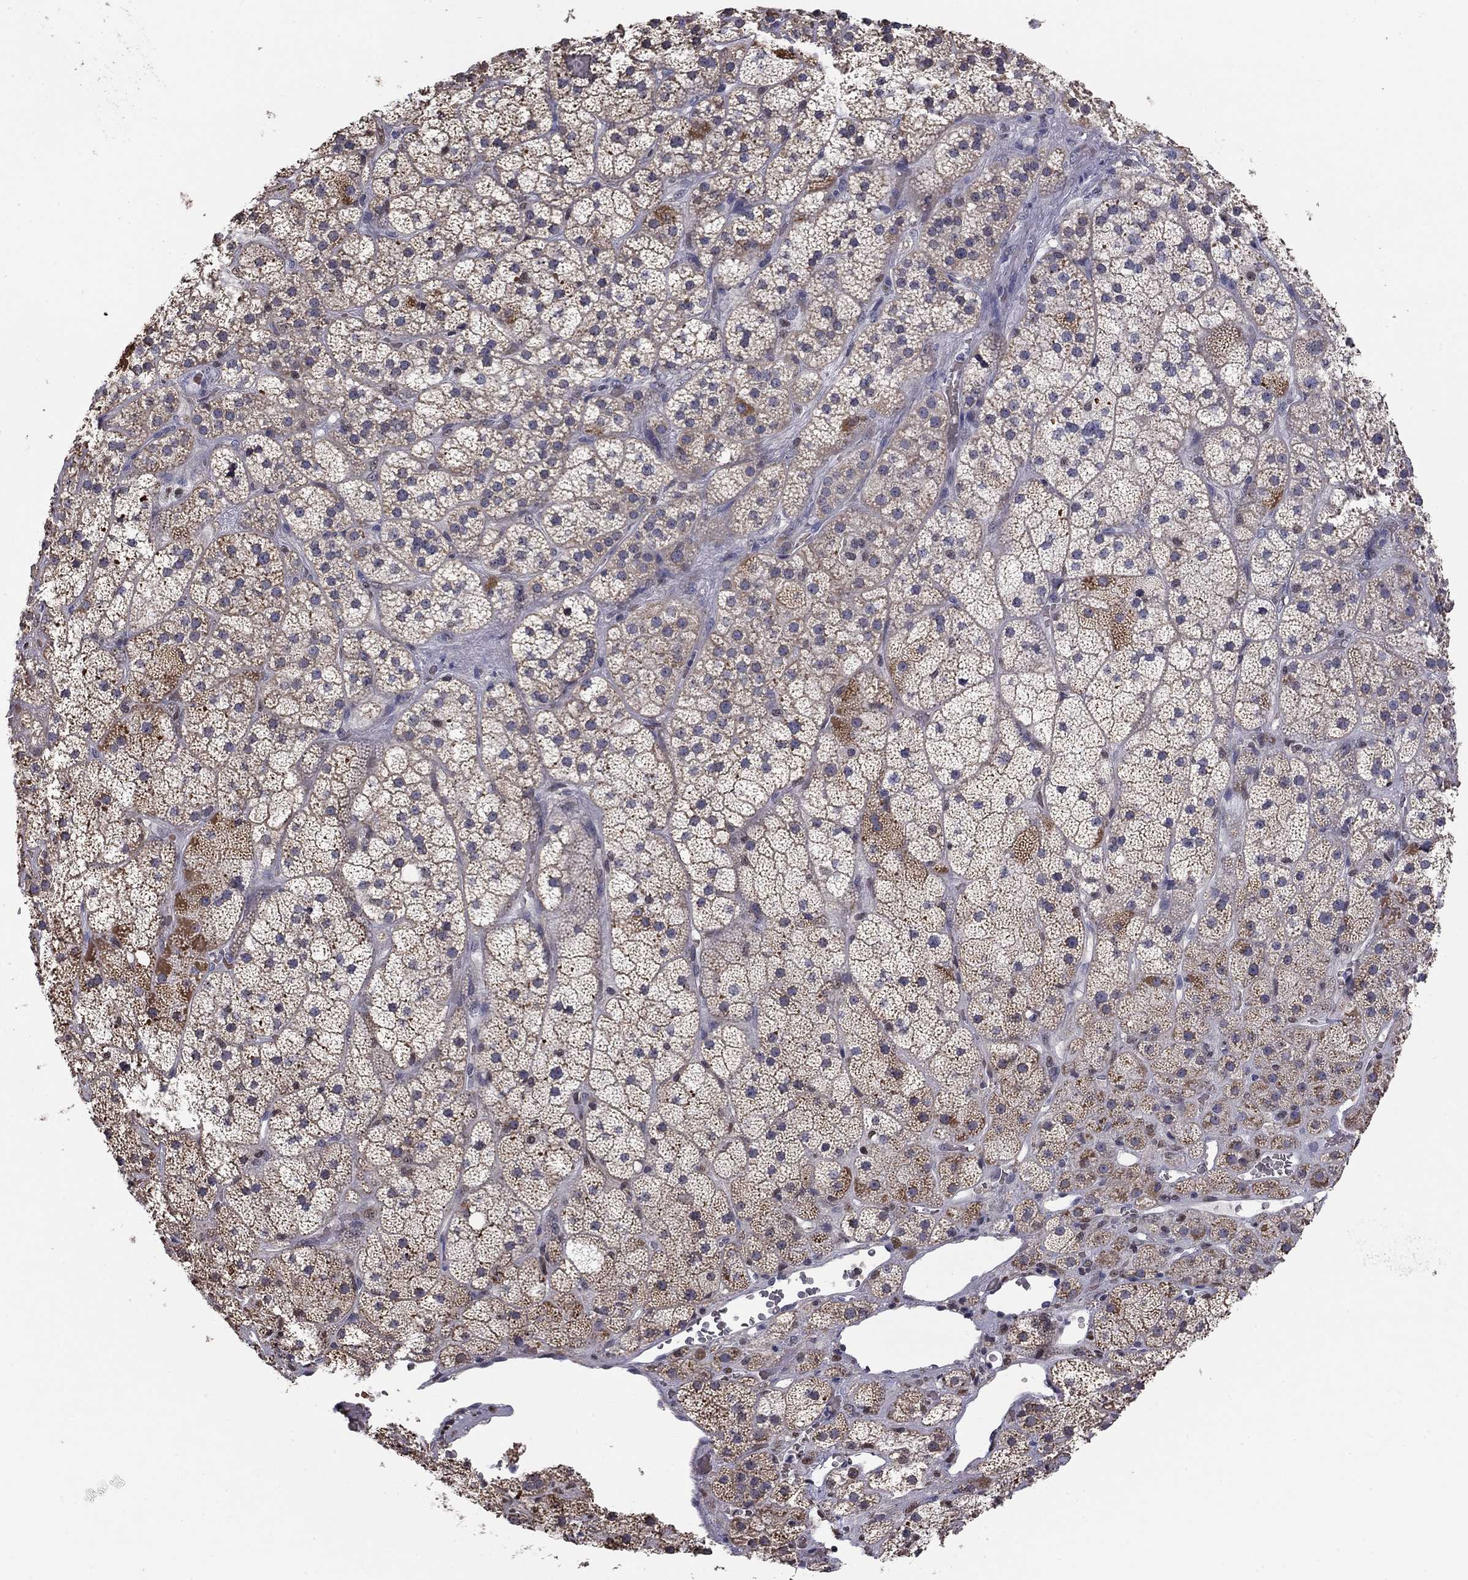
{"staining": {"intensity": "weak", "quantity": "25%-75%", "location": "cytoplasmic/membranous"}, "tissue": "adrenal gland", "cell_type": "Glandular cells", "image_type": "normal", "snomed": [{"axis": "morphology", "description": "Normal tissue, NOS"}, {"axis": "topography", "description": "Adrenal gland"}], "caption": "A micrograph showing weak cytoplasmic/membranous positivity in approximately 25%-75% of glandular cells in unremarkable adrenal gland, as visualized by brown immunohistochemical staining.", "gene": "HSPB2", "patient": {"sex": "male", "age": 57}}